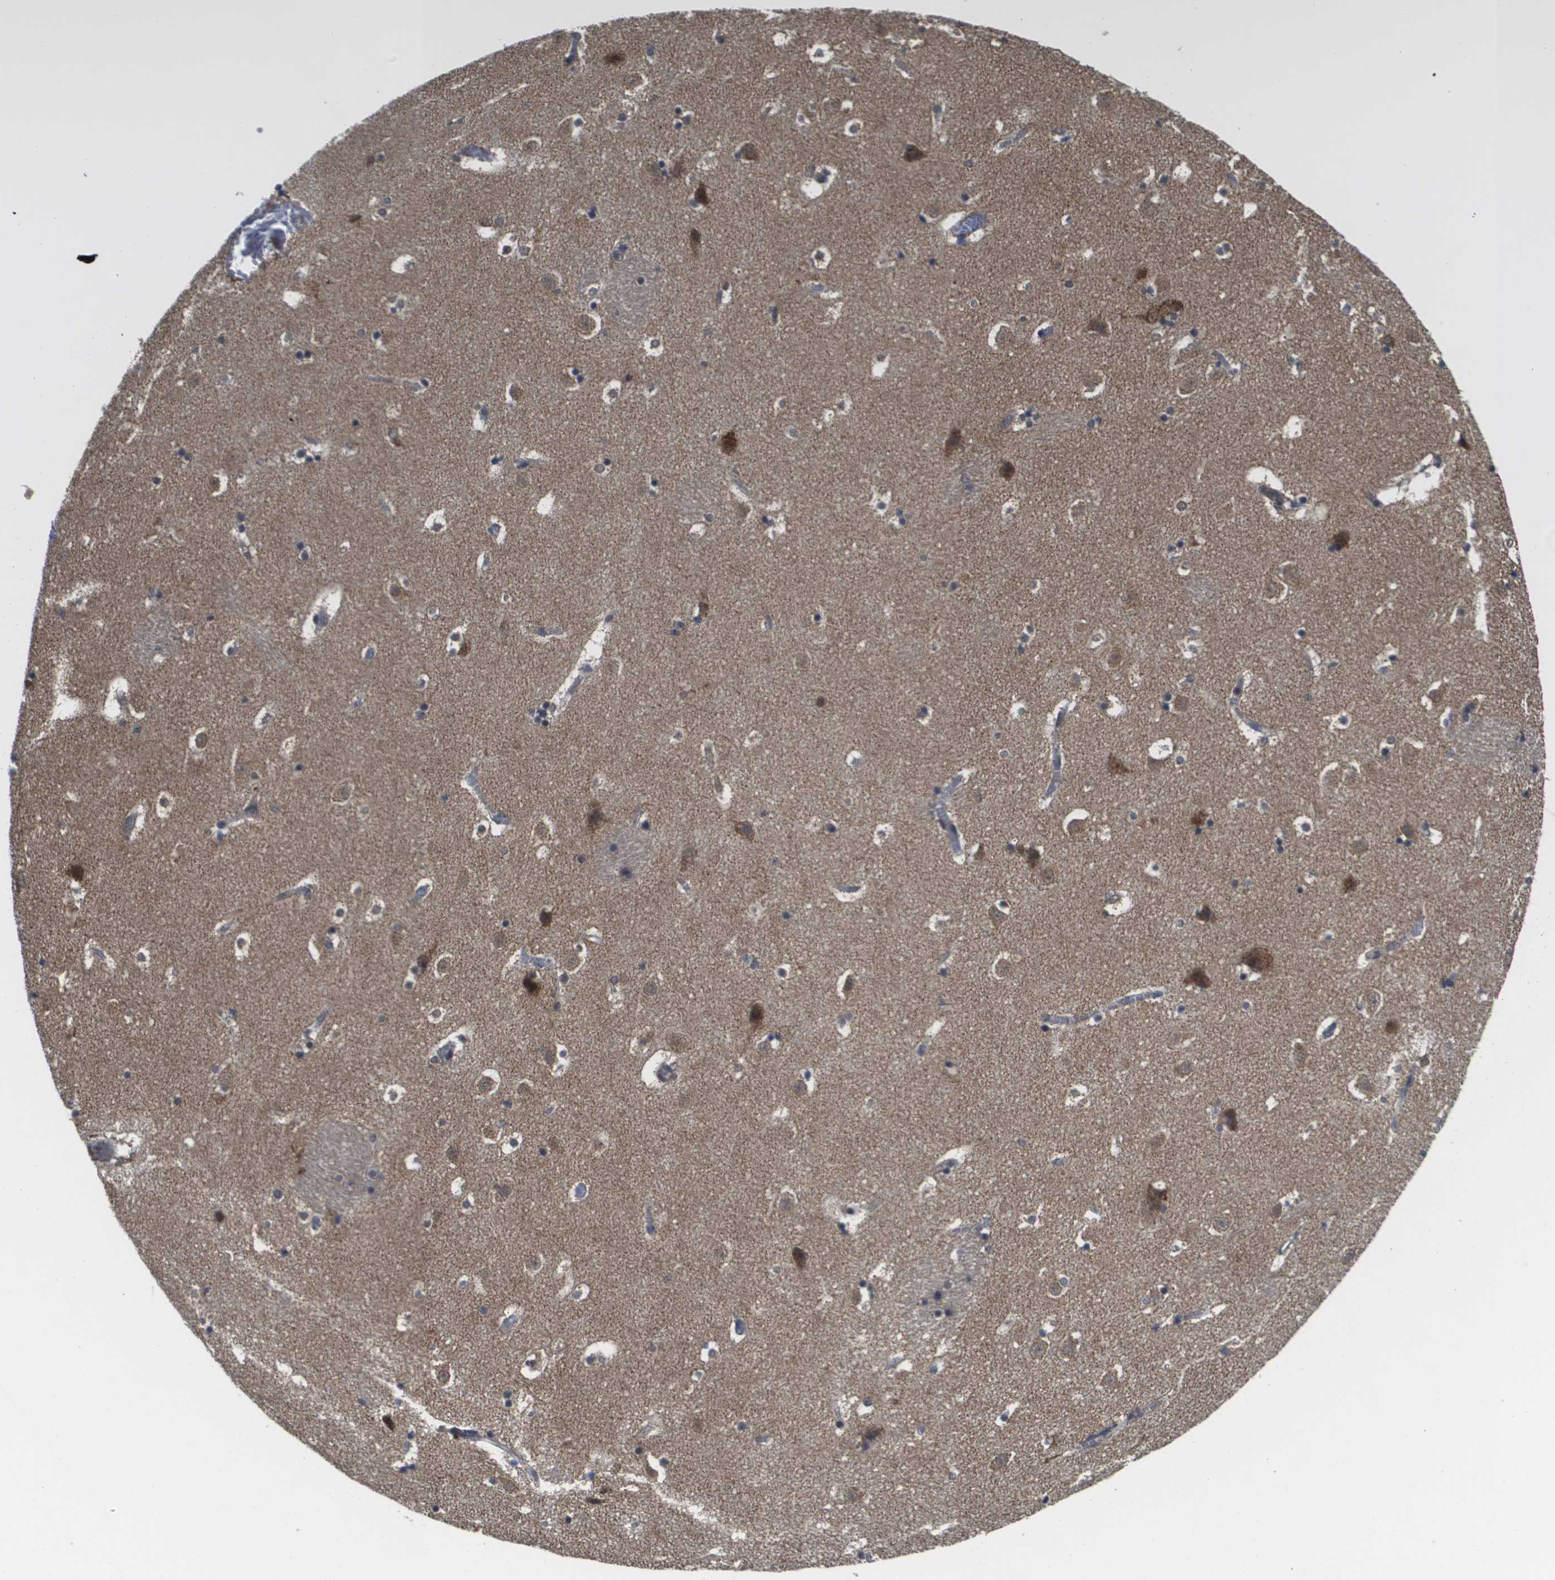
{"staining": {"intensity": "moderate", "quantity": "<25%", "location": "cytoplasmic/membranous"}, "tissue": "caudate", "cell_type": "Glial cells", "image_type": "normal", "snomed": [{"axis": "morphology", "description": "Normal tissue, NOS"}, {"axis": "topography", "description": "Lateral ventricle wall"}], "caption": "Immunohistochemistry of normal human caudate reveals low levels of moderate cytoplasmic/membranous expression in approximately <25% of glial cells. The staining is performed using DAB (3,3'-diaminobenzidine) brown chromogen to label protein expression. The nuclei are counter-stained blue using hematoxylin.", "gene": "RBM38", "patient": {"sex": "male", "age": 45}}